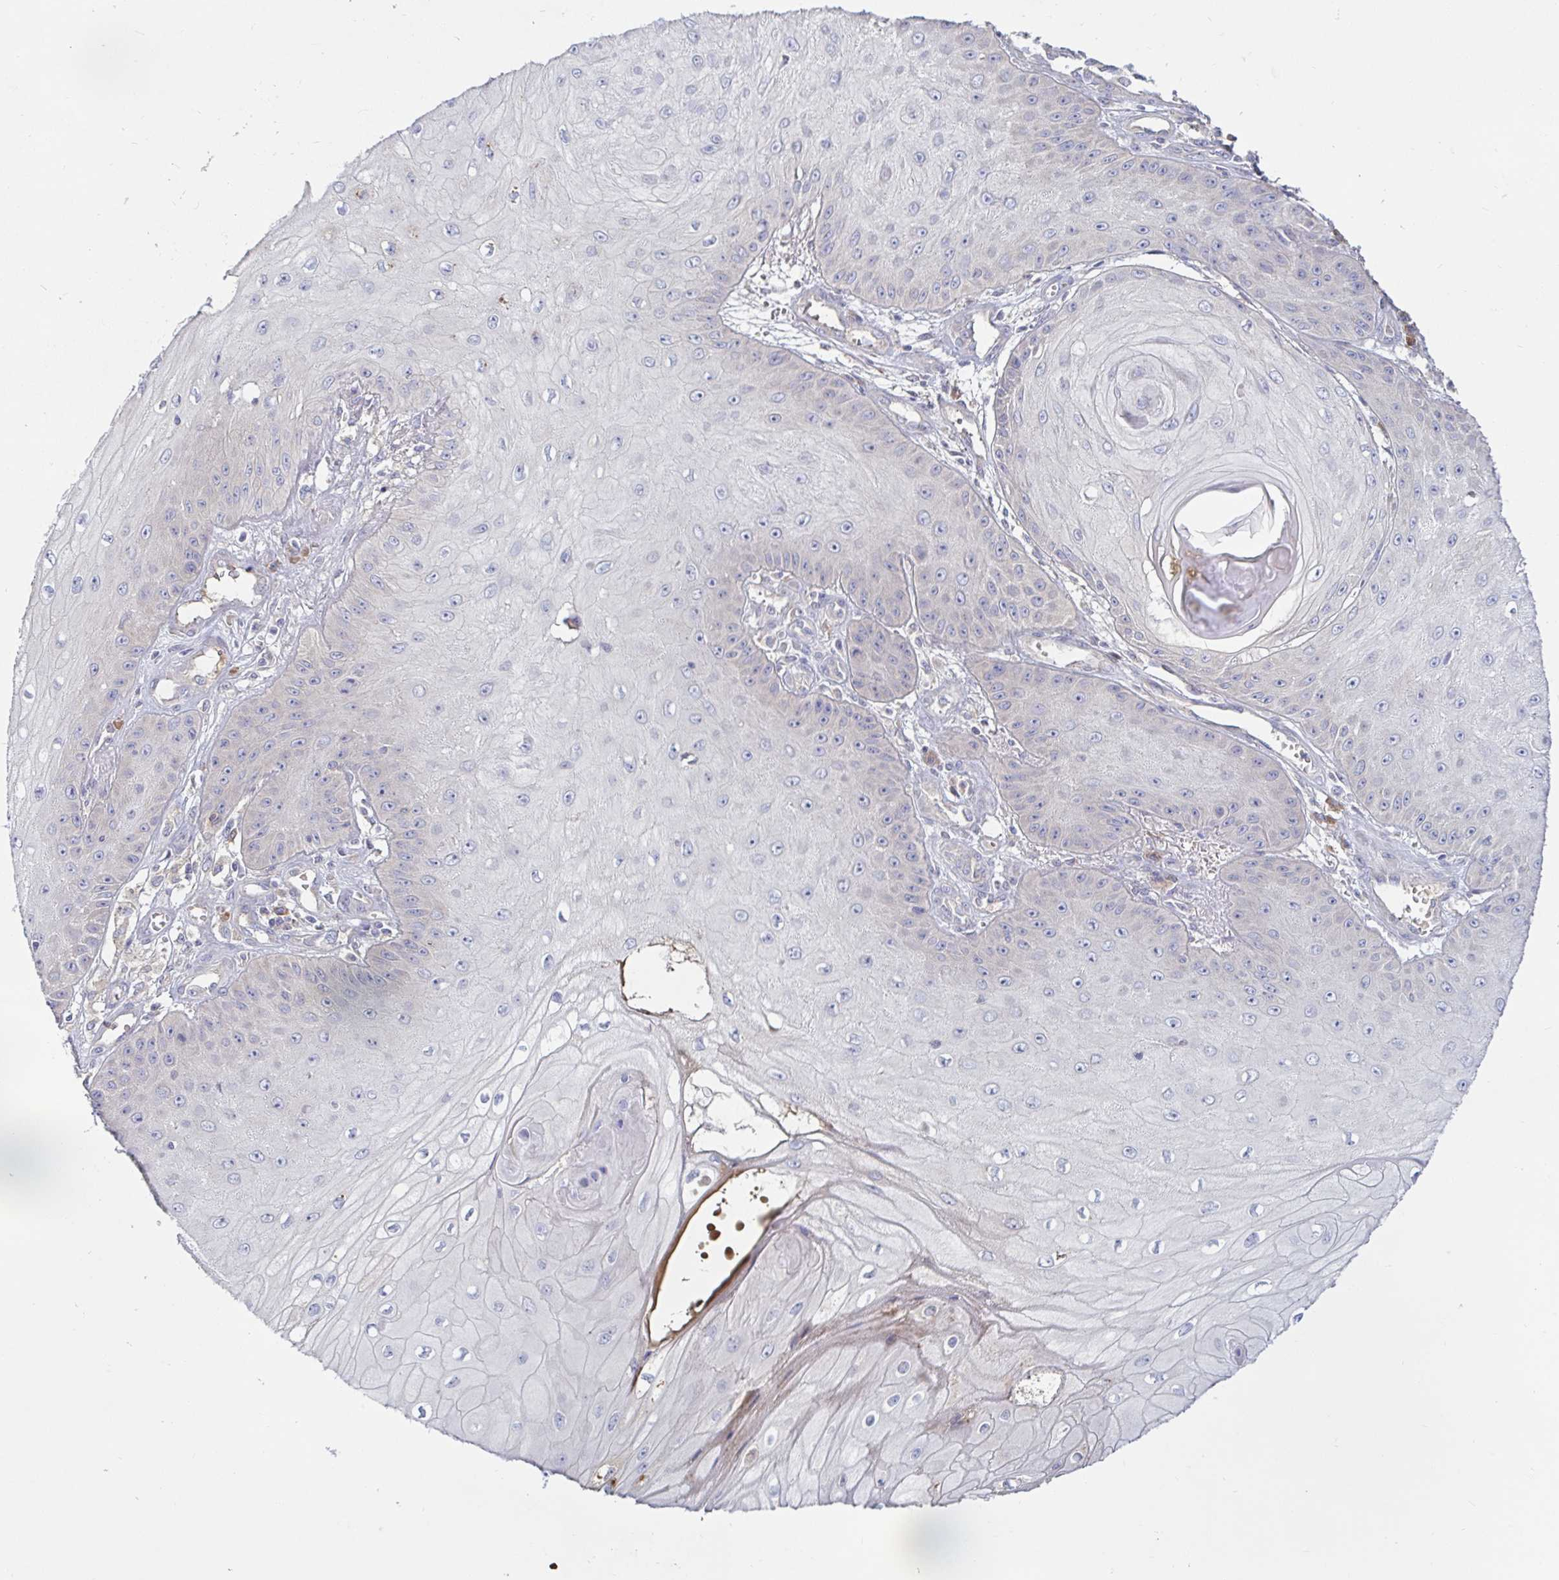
{"staining": {"intensity": "negative", "quantity": "none", "location": "none"}, "tissue": "skin cancer", "cell_type": "Tumor cells", "image_type": "cancer", "snomed": [{"axis": "morphology", "description": "Squamous cell carcinoma, NOS"}, {"axis": "topography", "description": "Skin"}], "caption": "The photomicrograph exhibits no significant positivity in tumor cells of skin squamous cell carcinoma.", "gene": "LARP1", "patient": {"sex": "male", "age": 70}}